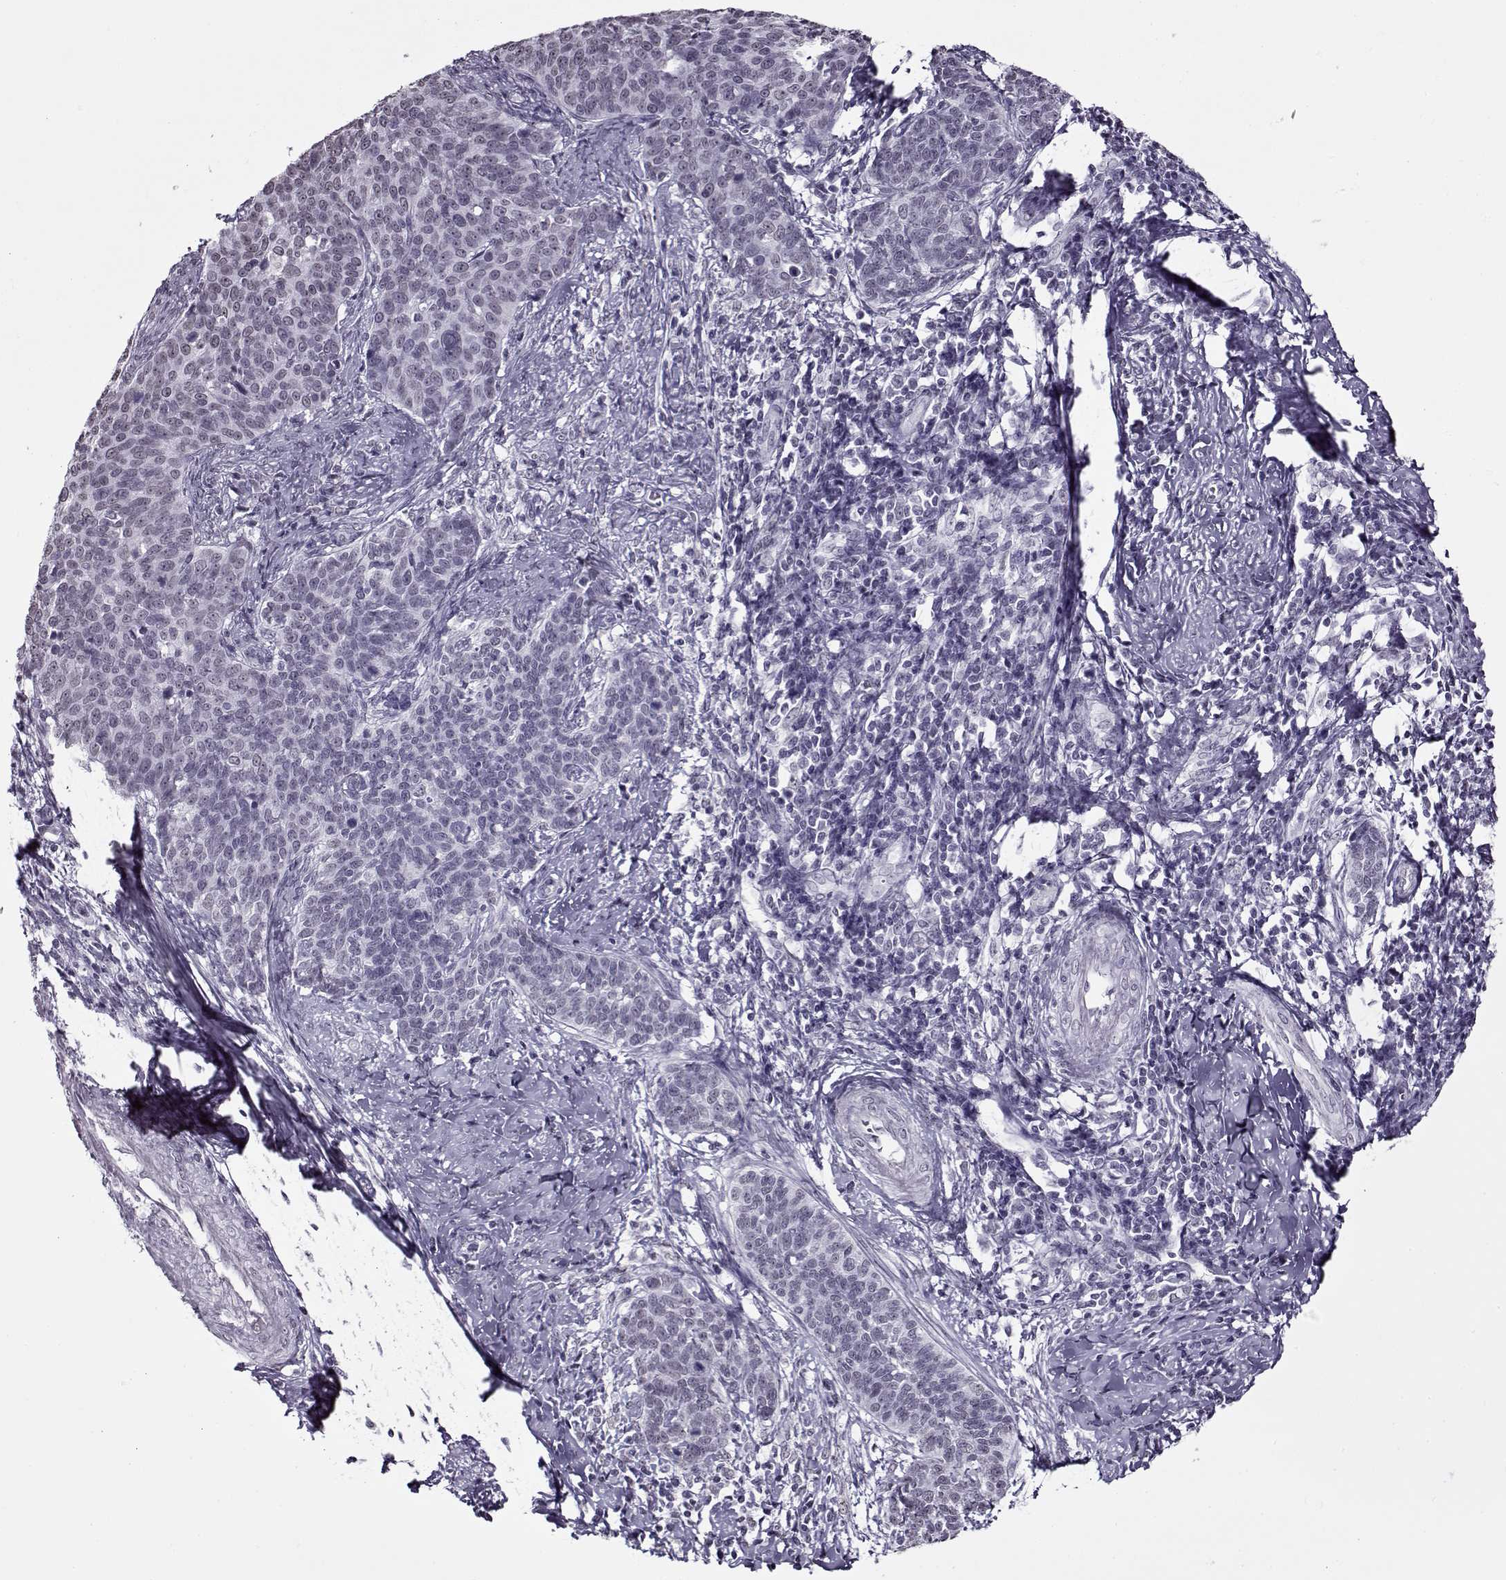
{"staining": {"intensity": "negative", "quantity": "none", "location": "none"}, "tissue": "cervical cancer", "cell_type": "Tumor cells", "image_type": "cancer", "snomed": [{"axis": "morphology", "description": "Squamous cell carcinoma, NOS"}, {"axis": "topography", "description": "Cervix"}], "caption": "There is no significant expression in tumor cells of cervical cancer (squamous cell carcinoma). (IHC, brightfield microscopy, high magnification).", "gene": "PRMT8", "patient": {"sex": "female", "age": 39}}